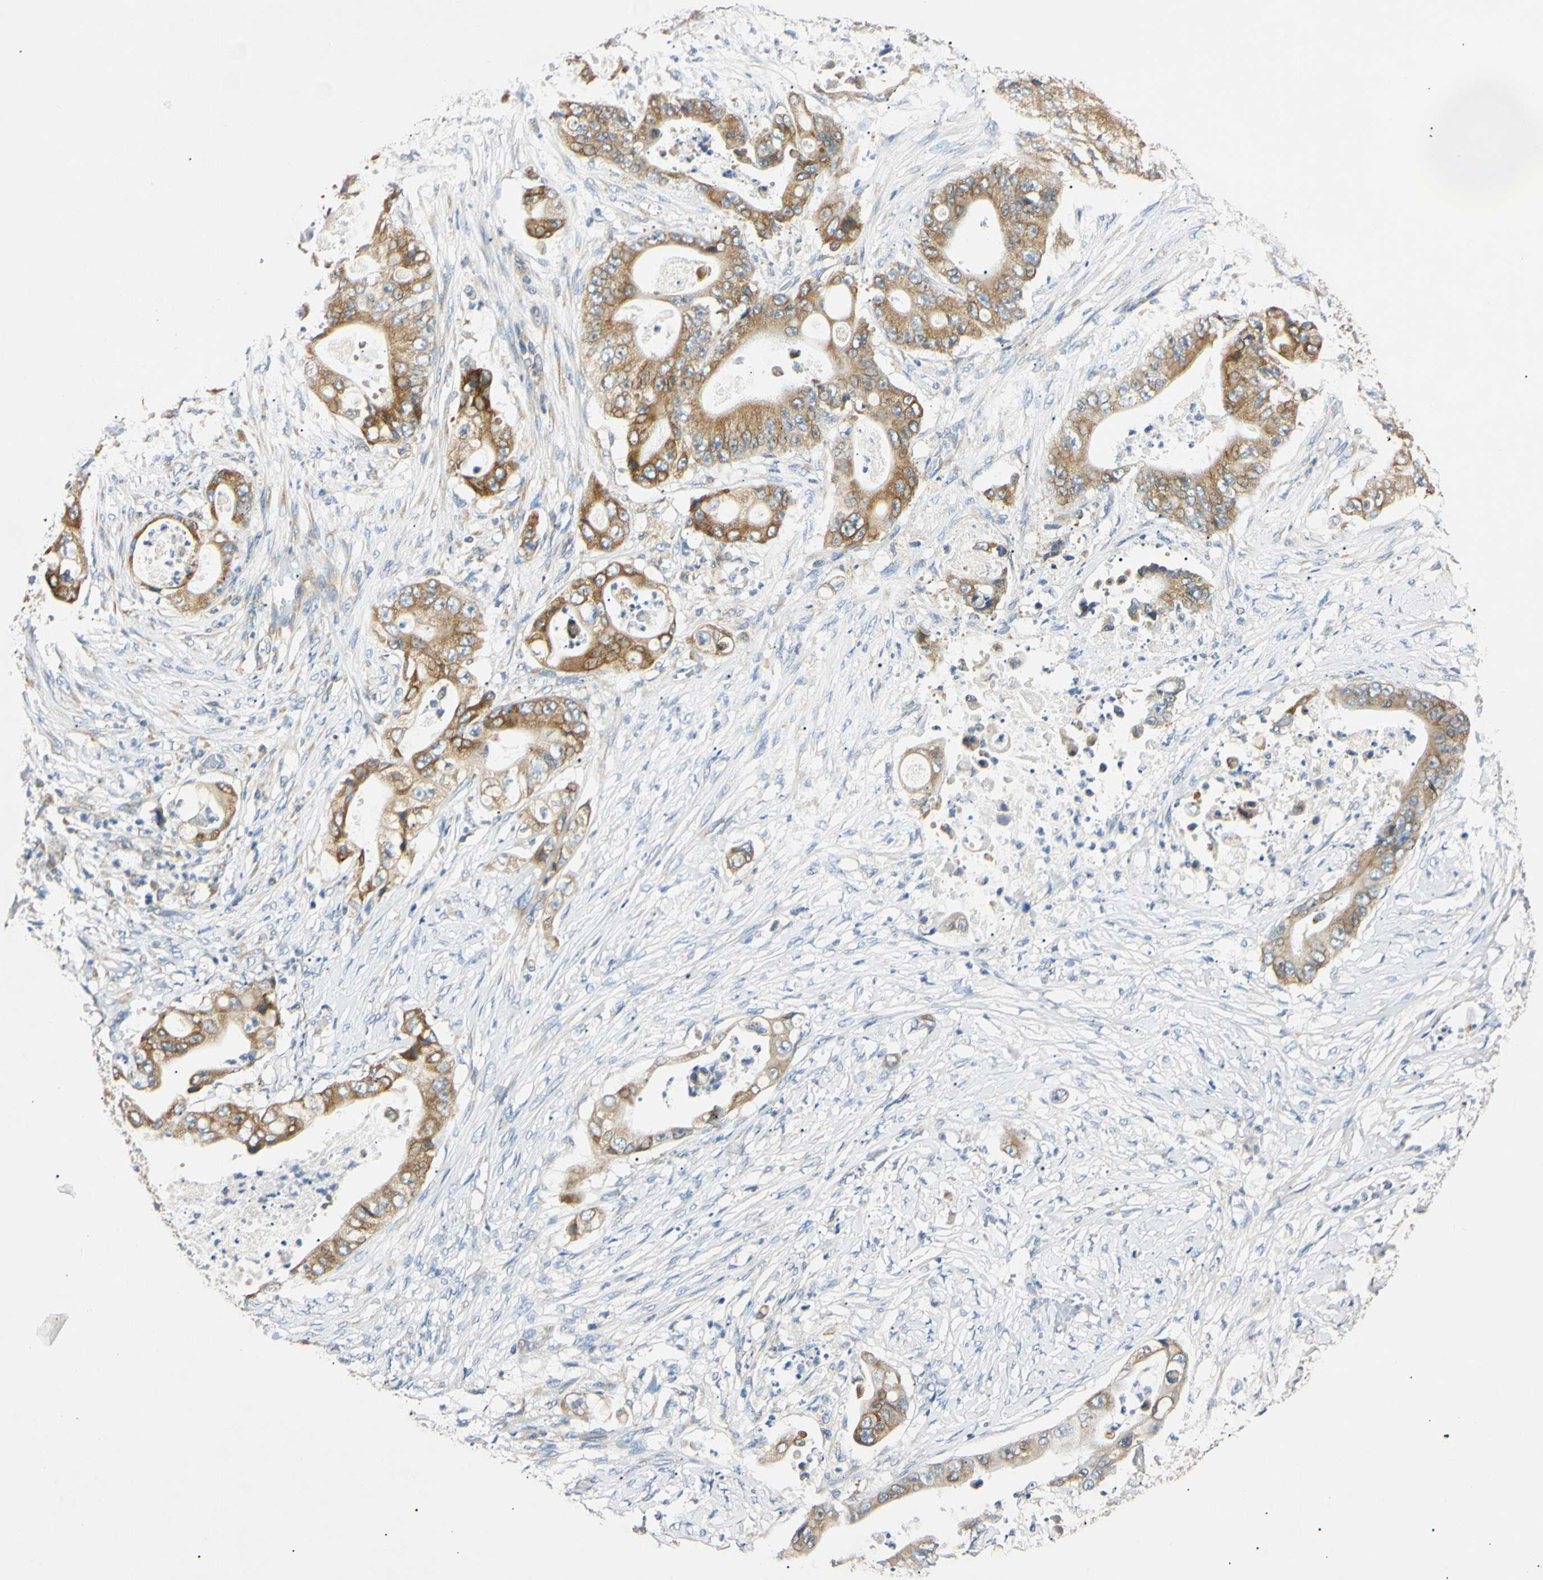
{"staining": {"intensity": "moderate", "quantity": ">75%", "location": "cytoplasmic/membranous"}, "tissue": "stomach cancer", "cell_type": "Tumor cells", "image_type": "cancer", "snomed": [{"axis": "morphology", "description": "Adenocarcinoma, NOS"}, {"axis": "topography", "description": "Stomach"}], "caption": "Tumor cells show medium levels of moderate cytoplasmic/membranous positivity in about >75% of cells in adenocarcinoma (stomach). The protein is shown in brown color, while the nuclei are stained blue.", "gene": "DNAJB12", "patient": {"sex": "female", "age": 73}}